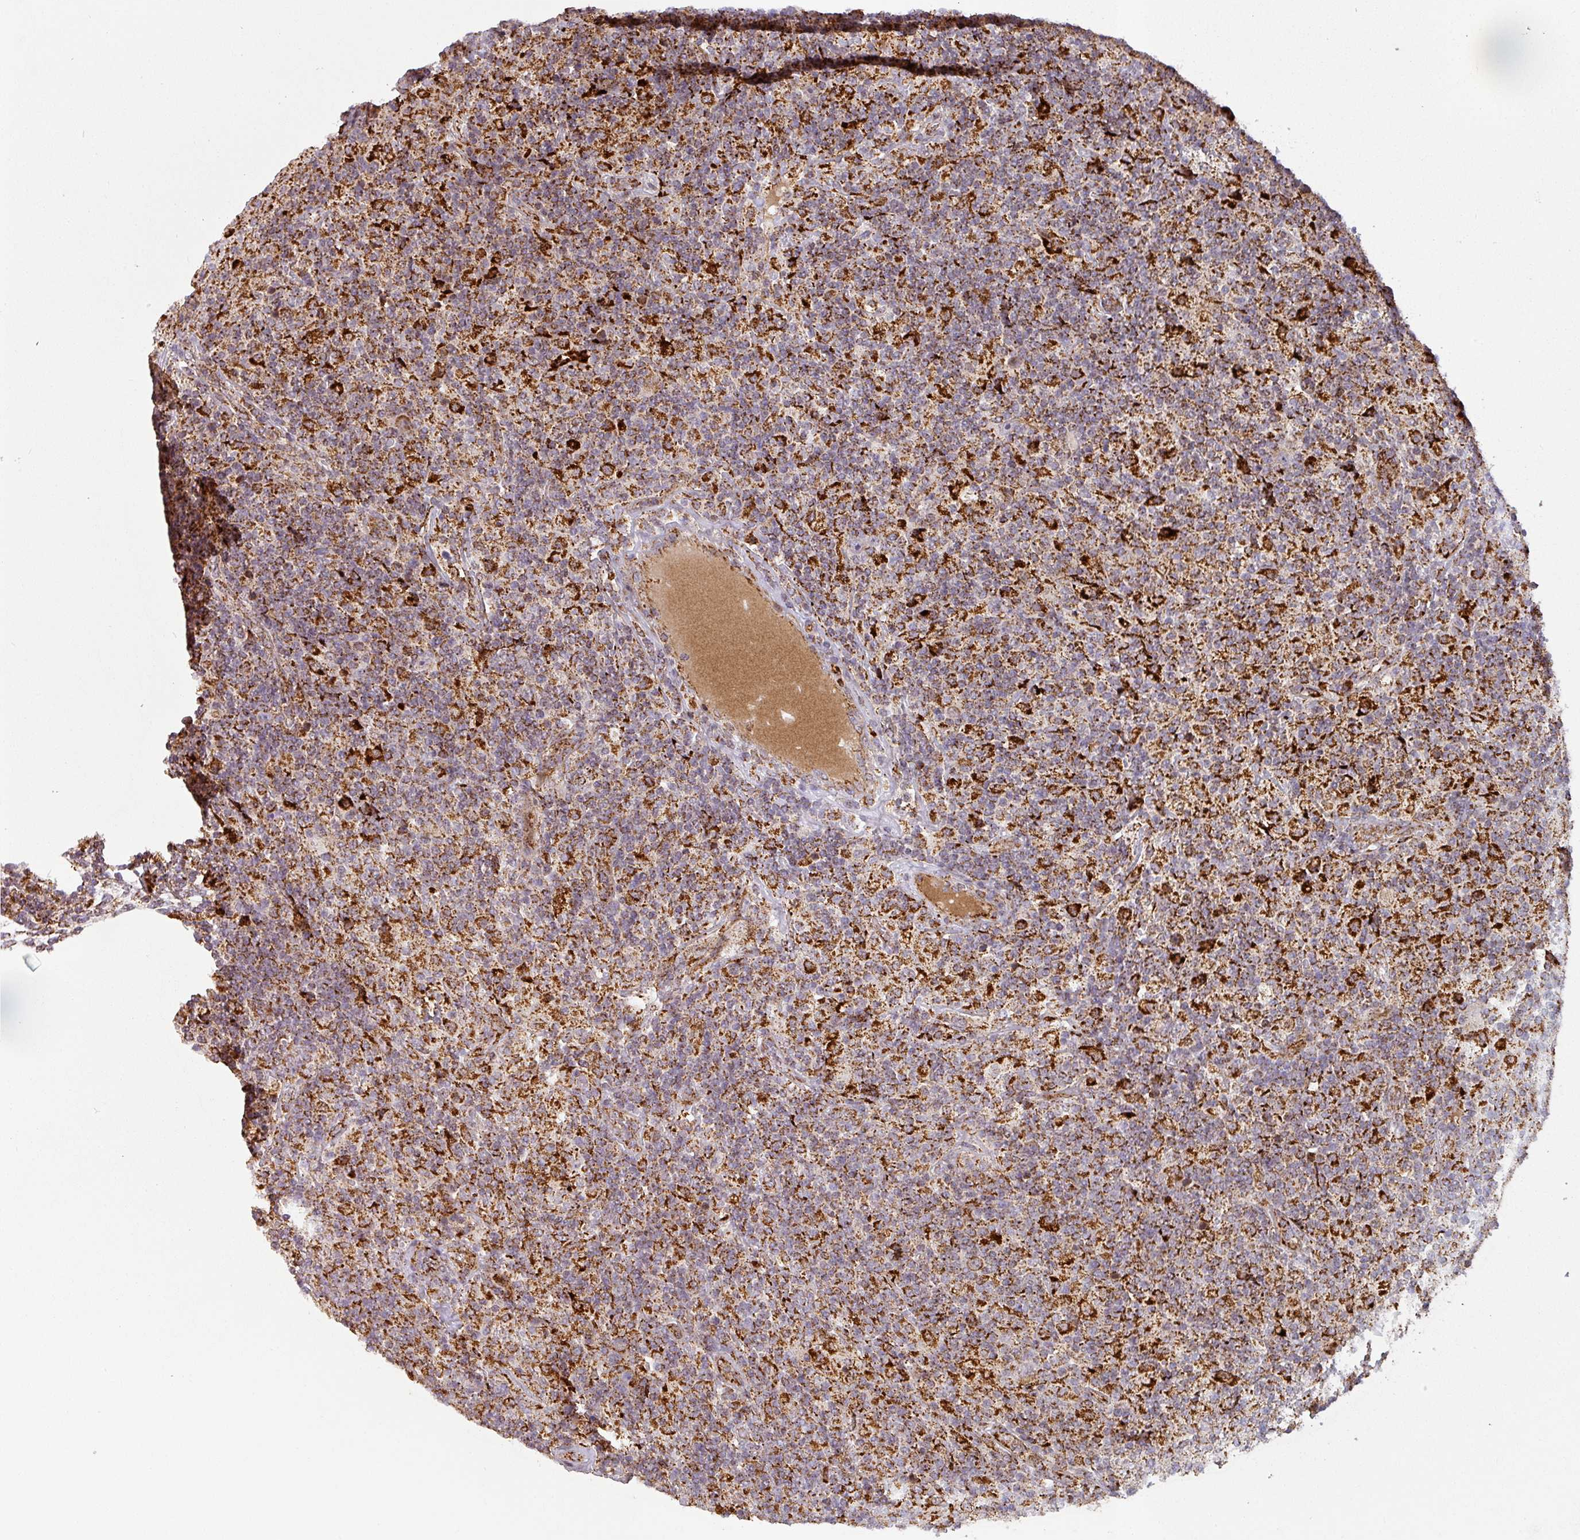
{"staining": {"intensity": "strong", "quantity": ">75%", "location": "cytoplasmic/membranous"}, "tissue": "lymphoma", "cell_type": "Tumor cells", "image_type": "cancer", "snomed": [{"axis": "morphology", "description": "Hodgkin's disease, NOS"}, {"axis": "topography", "description": "Lymph node"}], "caption": "Brown immunohistochemical staining in Hodgkin's disease shows strong cytoplasmic/membranous expression in about >75% of tumor cells.", "gene": "GPD2", "patient": {"sex": "male", "age": 70}}